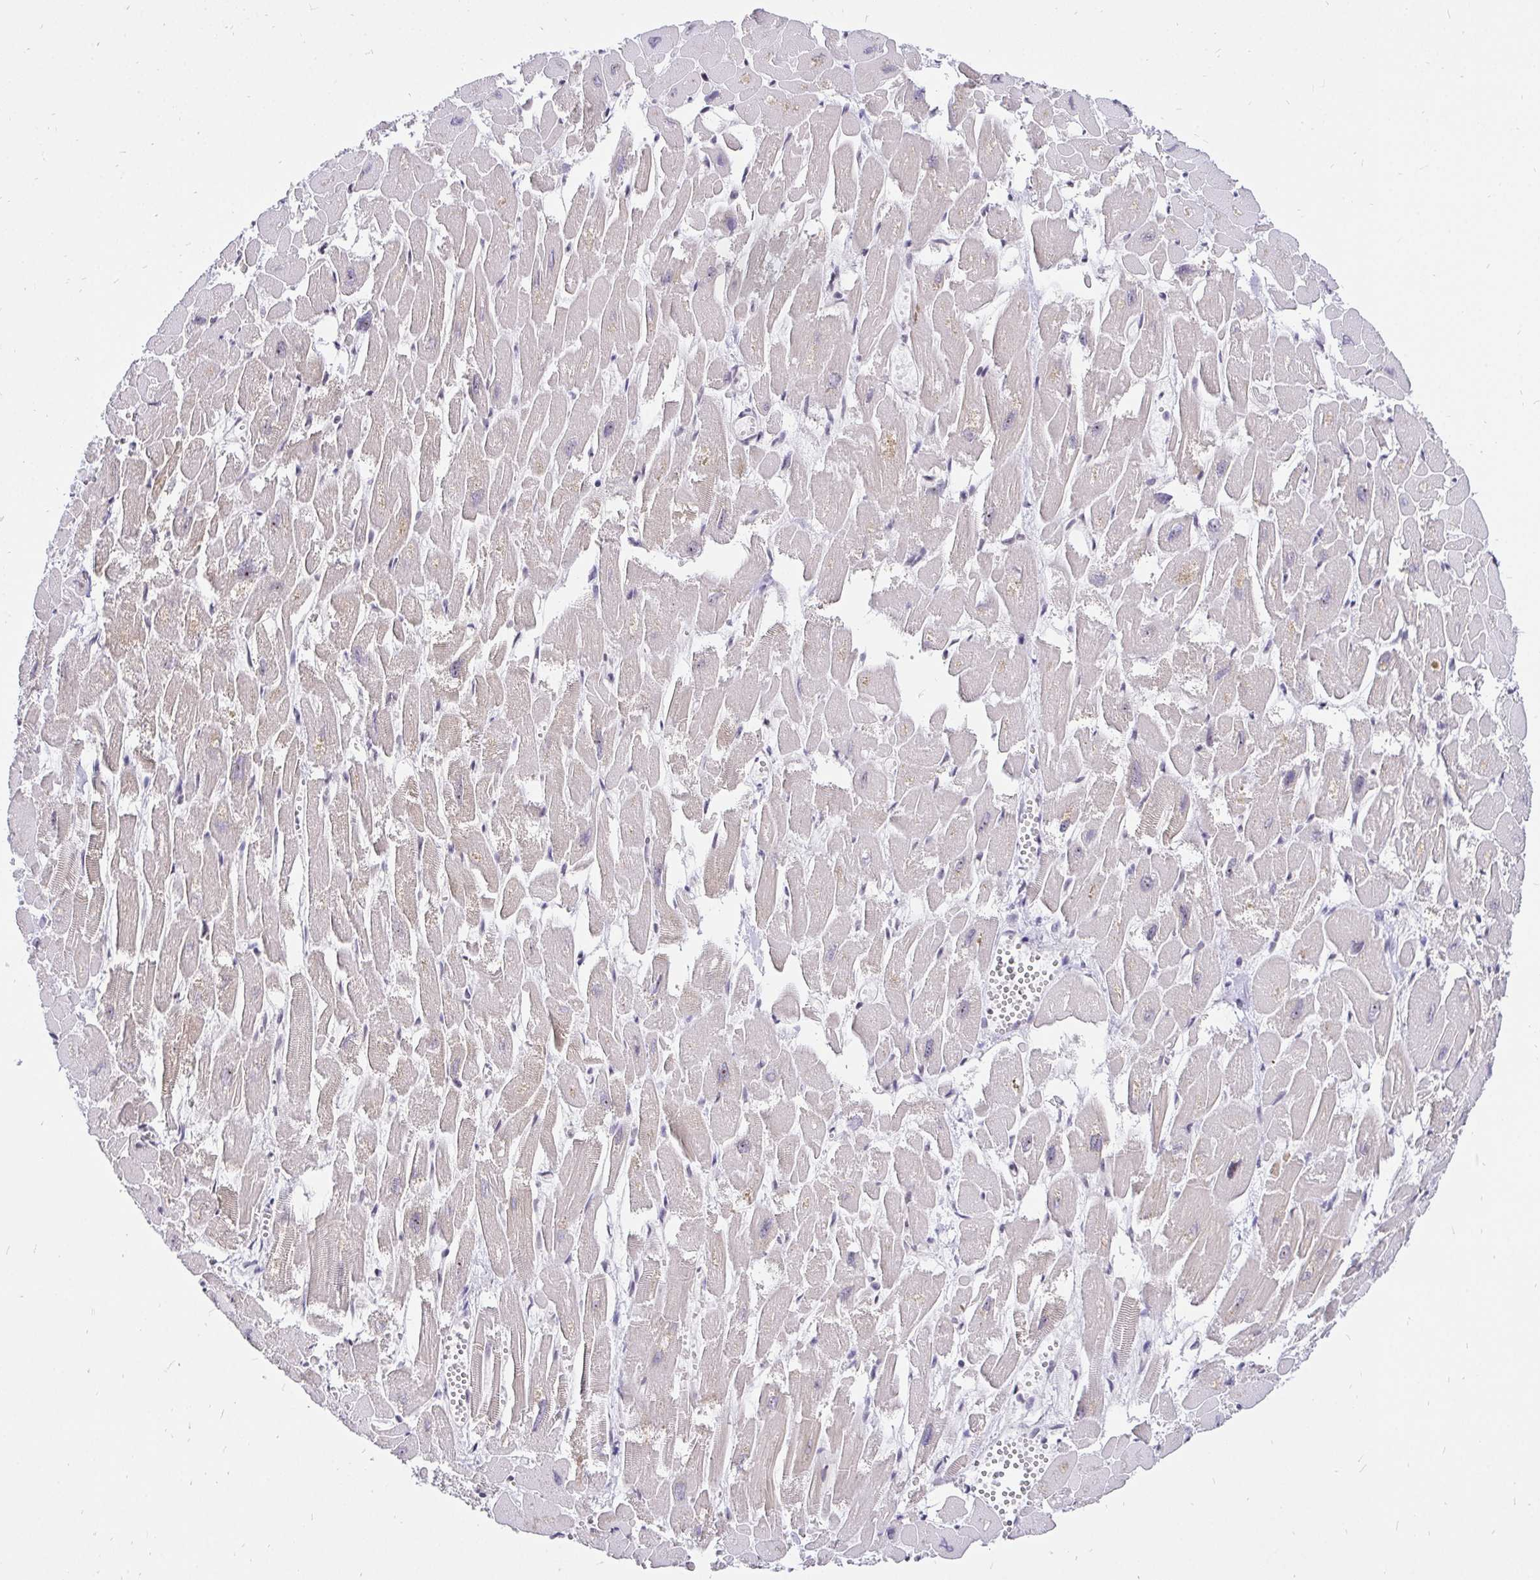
{"staining": {"intensity": "weak", "quantity": "25%-75%", "location": "cytoplasmic/membranous,nuclear"}, "tissue": "heart muscle", "cell_type": "Cardiomyocytes", "image_type": "normal", "snomed": [{"axis": "morphology", "description": "Normal tissue, NOS"}, {"axis": "topography", "description": "Heart"}], "caption": "DAB (3,3'-diaminobenzidine) immunohistochemical staining of normal human heart muscle demonstrates weak cytoplasmic/membranous,nuclear protein positivity in approximately 25%-75% of cardiomyocytes.", "gene": "ZNF860", "patient": {"sex": "male", "age": 54}}